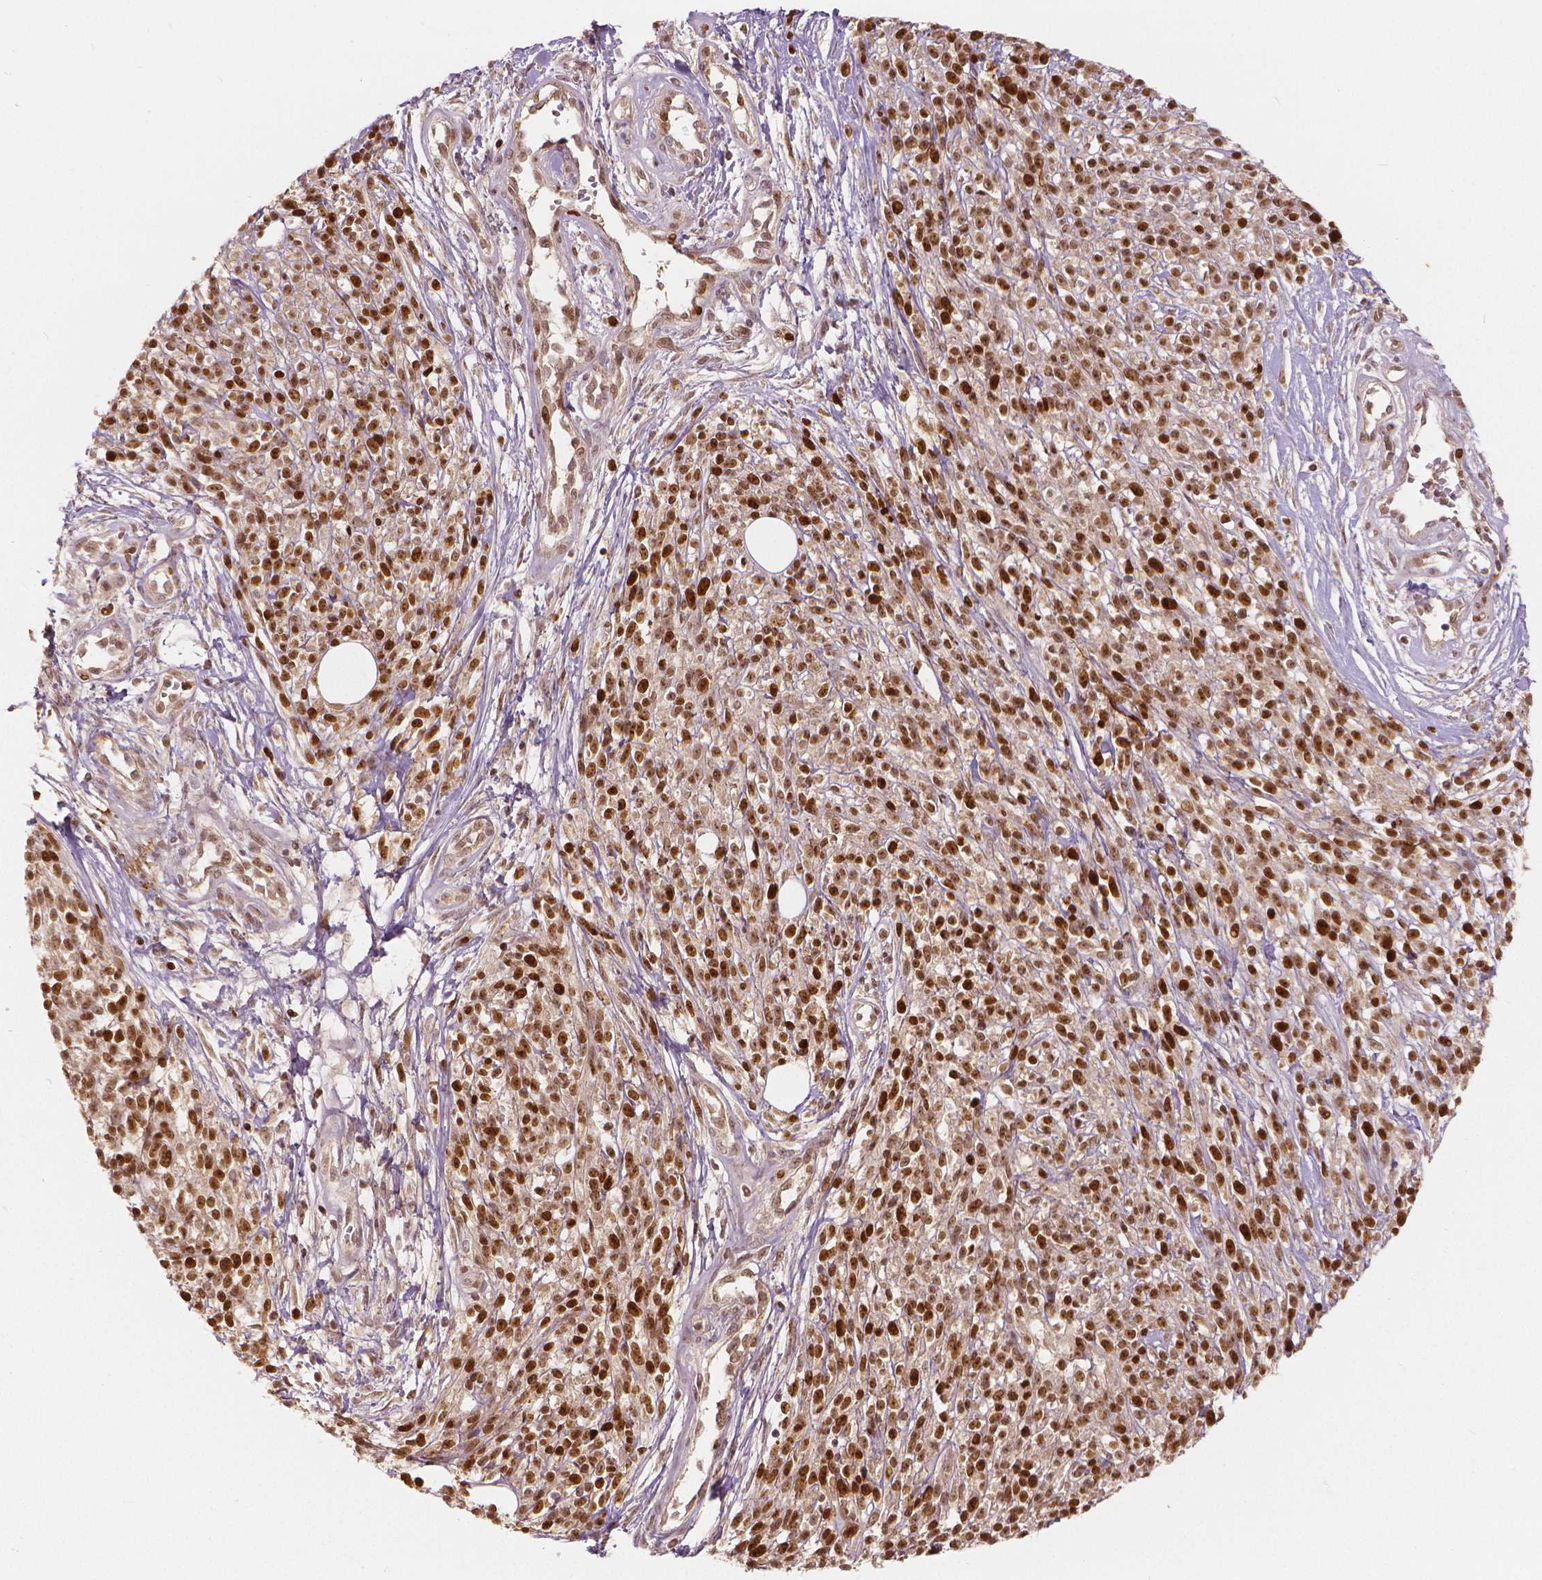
{"staining": {"intensity": "strong", "quantity": ">75%", "location": "nuclear"}, "tissue": "melanoma", "cell_type": "Tumor cells", "image_type": "cancer", "snomed": [{"axis": "morphology", "description": "Malignant melanoma, NOS"}, {"axis": "topography", "description": "Skin"}, {"axis": "topography", "description": "Skin of trunk"}], "caption": "The histopathology image shows staining of melanoma, revealing strong nuclear protein expression (brown color) within tumor cells.", "gene": "NSD2", "patient": {"sex": "male", "age": 74}}